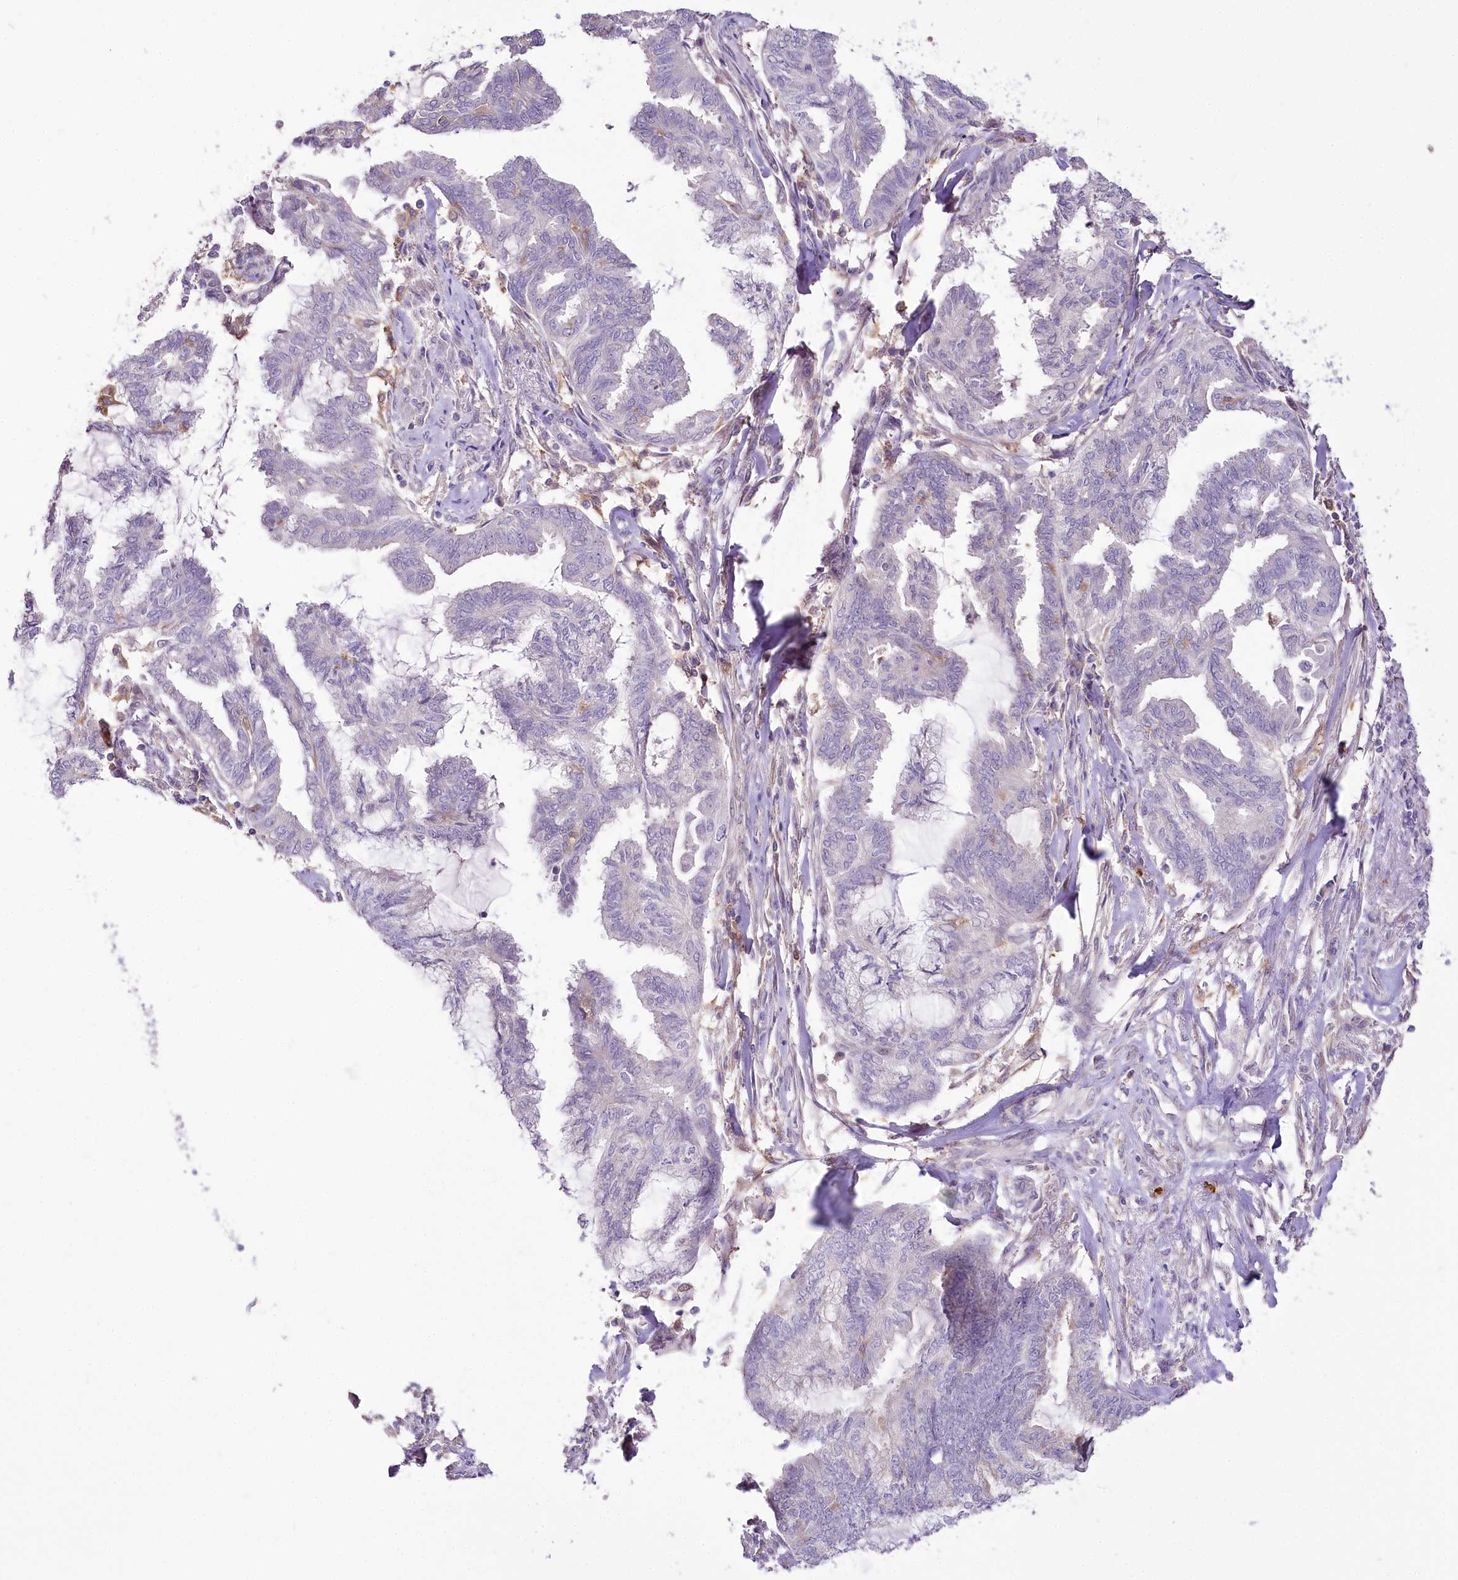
{"staining": {"intensity": "negative", "quantity": "none", "location": "none"}, "tissue": "endometrial cancer", "cell_type": "Tumor cells", "image_type": "cancer", "snomed": [{"axis": "morphology", "description": "Adenocarcinoma, NOS"}, {"axis": "topography", "description": "Endometrium"}], "caption": "IHC micrograph of neoplastic tissue: endometrial adenocarcinoma stained with DAB (3,3'-diaminobenzidine) demonstrates no significant protein expression in tumor cells.", "gene": "DPYD", "patient": {"sex": "female", "age": 86}}